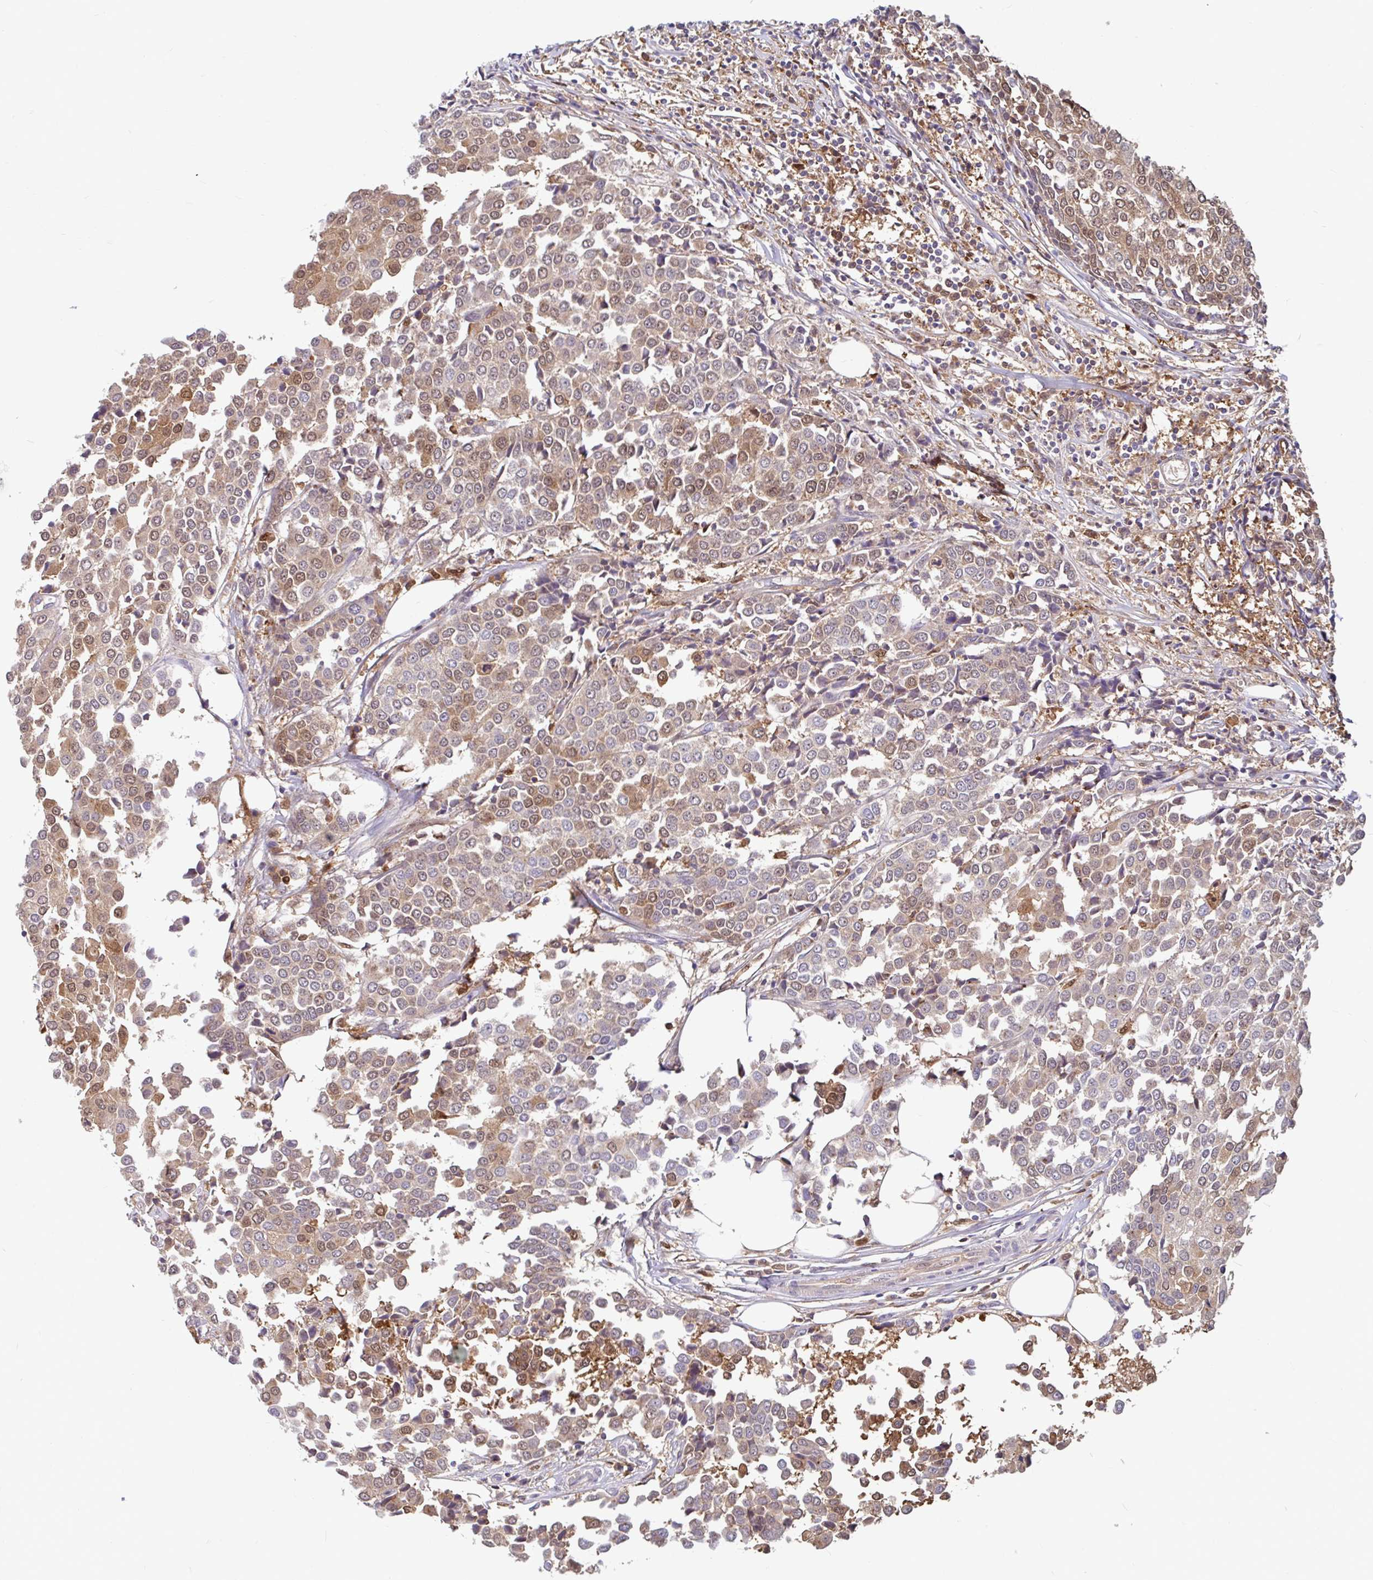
{"staining": {"intensity": "moderate", "quantity": ">75%", "location": "cytoplasmic/membranous,nuclear"}, "tissue": "breast cancer", "cell_type": "Tumor cells", "image_type": "cancer", "snomed": [{"axis": "morphology", "description": "Duct carcinoma"}, {"axis": "topography", "description": "Breast"}], "caption": "Human breast cancer stained for a protein (brown) displays moderate cytoplasmic/membranous and nuclear positive expression in about >75% of tumor cells.", "gene": "BLVRA", "patient": {"sex": "female", "age": 80}}